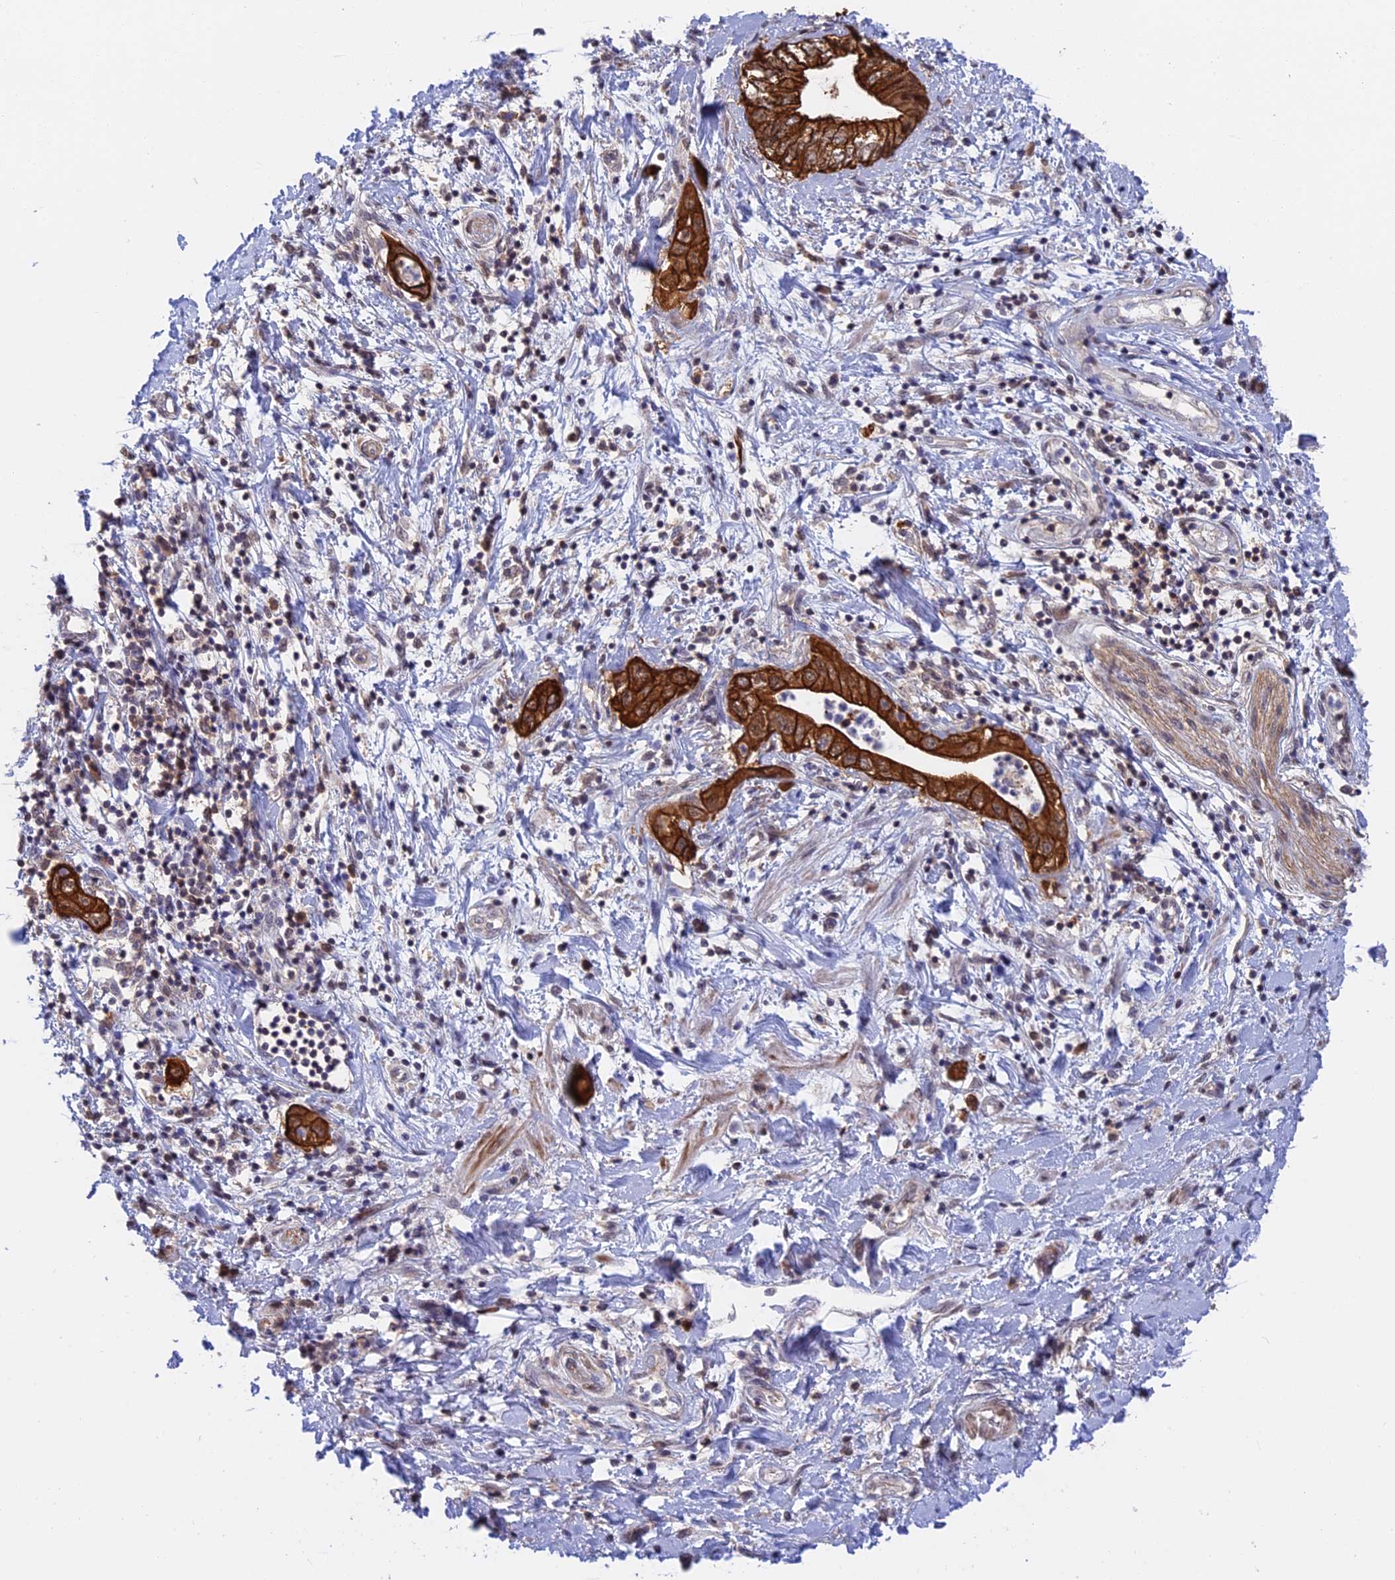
{"staining": {"intensity": "strong", "quantity": ">75%", "location": "cytoplasmic/membranous"}, "tissue": "pancreatic cancer", "cell_type": "Tumor cells", "image_type": "cancer", "snomed": [{"axis": "morphology", "description": "Adenocarcinoma, NOS"}, {"axis": "topography", "description": "Pancreas"}], "caption": "High-magnification brightfield microscopy of pancreatic adenocarcinoma stained with DAB (brown) and counterstained with hematoxylin (blue). tumor cells exhibit strong cytoplasmic/membranous positivity is present in approximately>75% of cells.", "gene": "STUB1", "patient": {"sex": "female", "age": 73}}